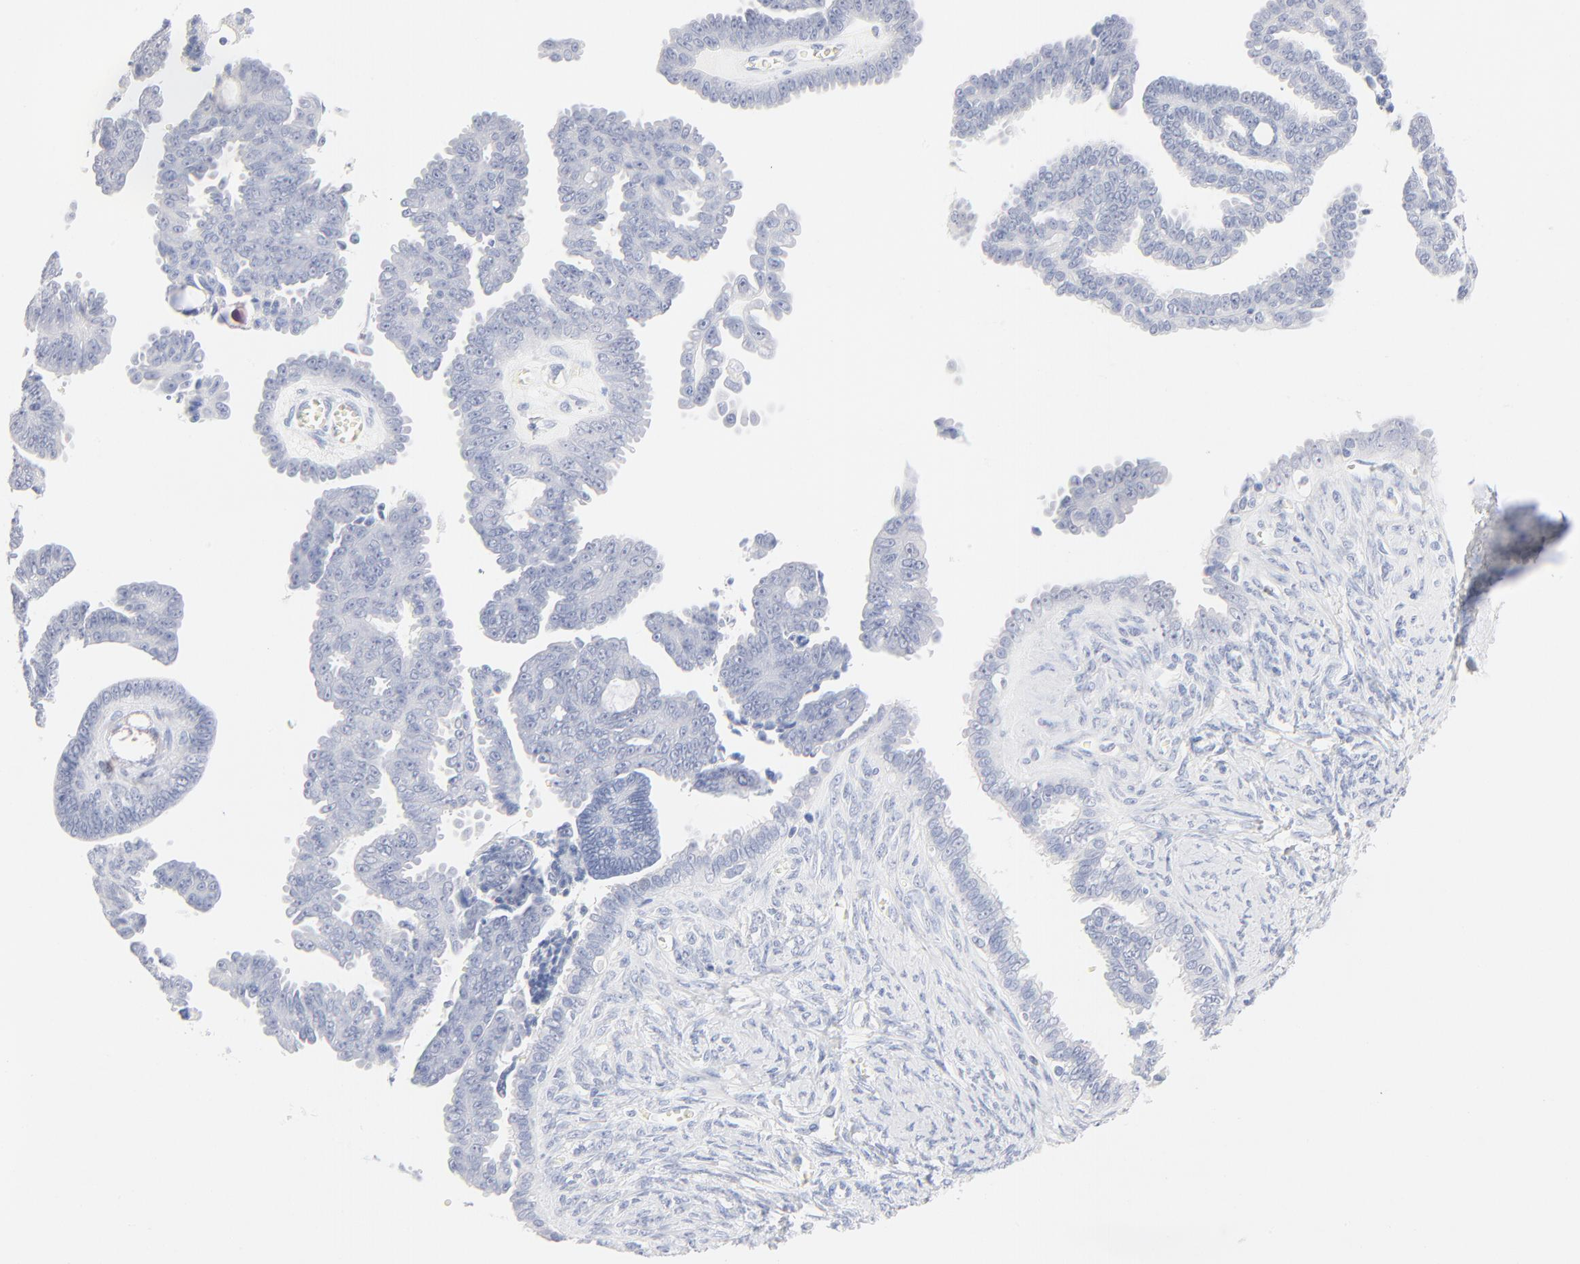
{"staining": {"intensity": "negative", "quantity": "none", "location": "none"}, "tissue": "ovarian cancer", "cell_type": "Tumor cells", "image_type": "cancer", "snomed": [{"axis": "morphology", "description": "Cystadenocarcinoma, serous, NOS"}, {"axis": "topography", "description": "Ovary"}], "caption": "Serous cystadenocarcinoma (ovarian) stained for a protein using IHC demonstrates no positivity tumor cells.", "gene": "ONECUT1", "patient": {"sex": "female", "age": 71}}